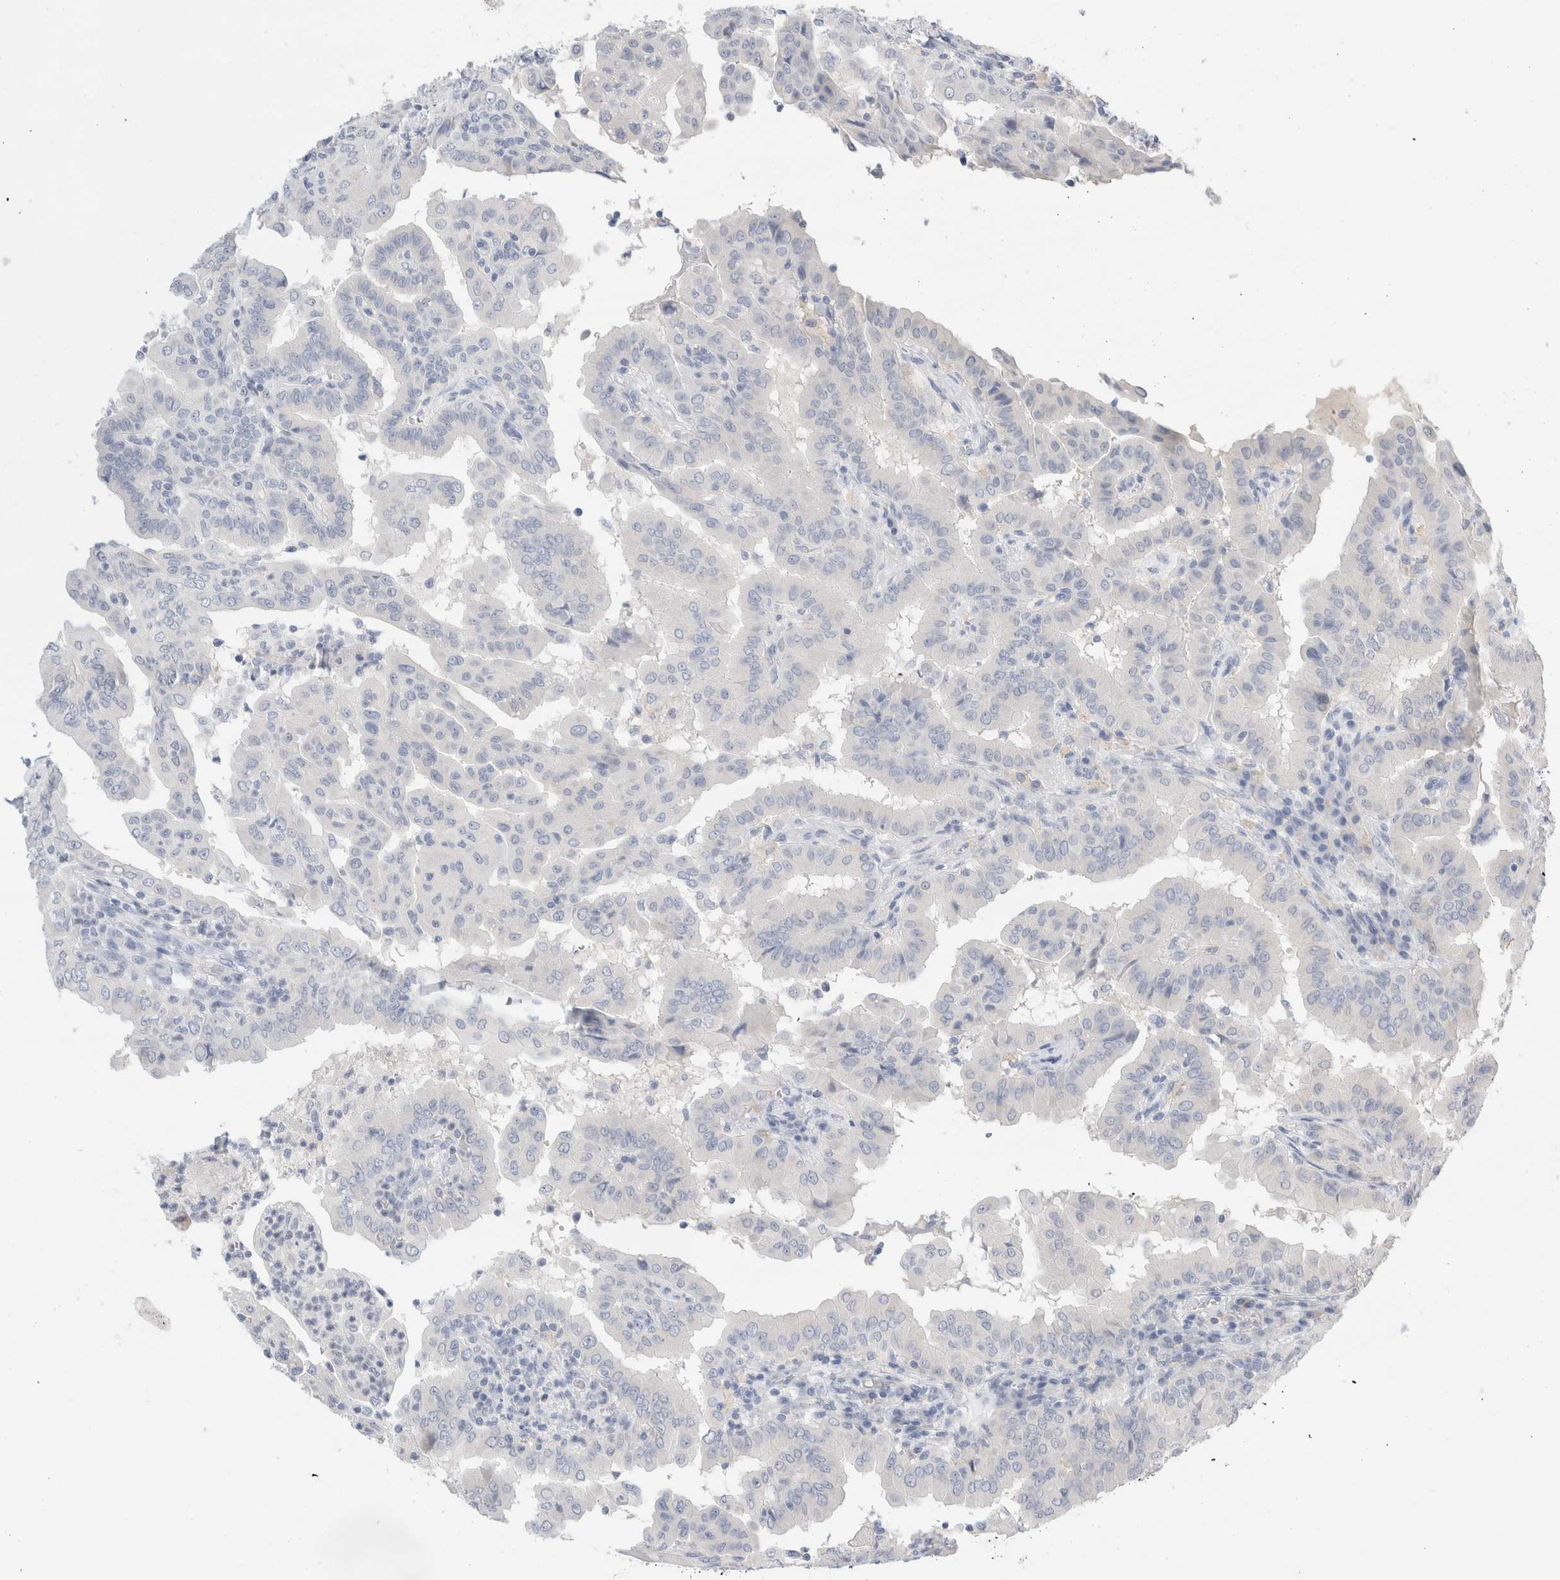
{"staining": {"intensity": "negative", "quantity": "none", "location": "none"}, "tissue": "thyroid cancer", "cell_type": "Tumor cells", "image_type": "cancer", "snomed": [{"axis": "morphology", "description": "Papillary adenocarcinoma, NOS"}, {"axis": "topography", "description": "Thyroid gland"}], "caption": "Papillary adenocarcinoma (thyroid) was stained to show a protein in brown. There is no significant expression in tumor cells.", "gene": "ADAM30", "patient": {"sex": "male", "age": 33}}